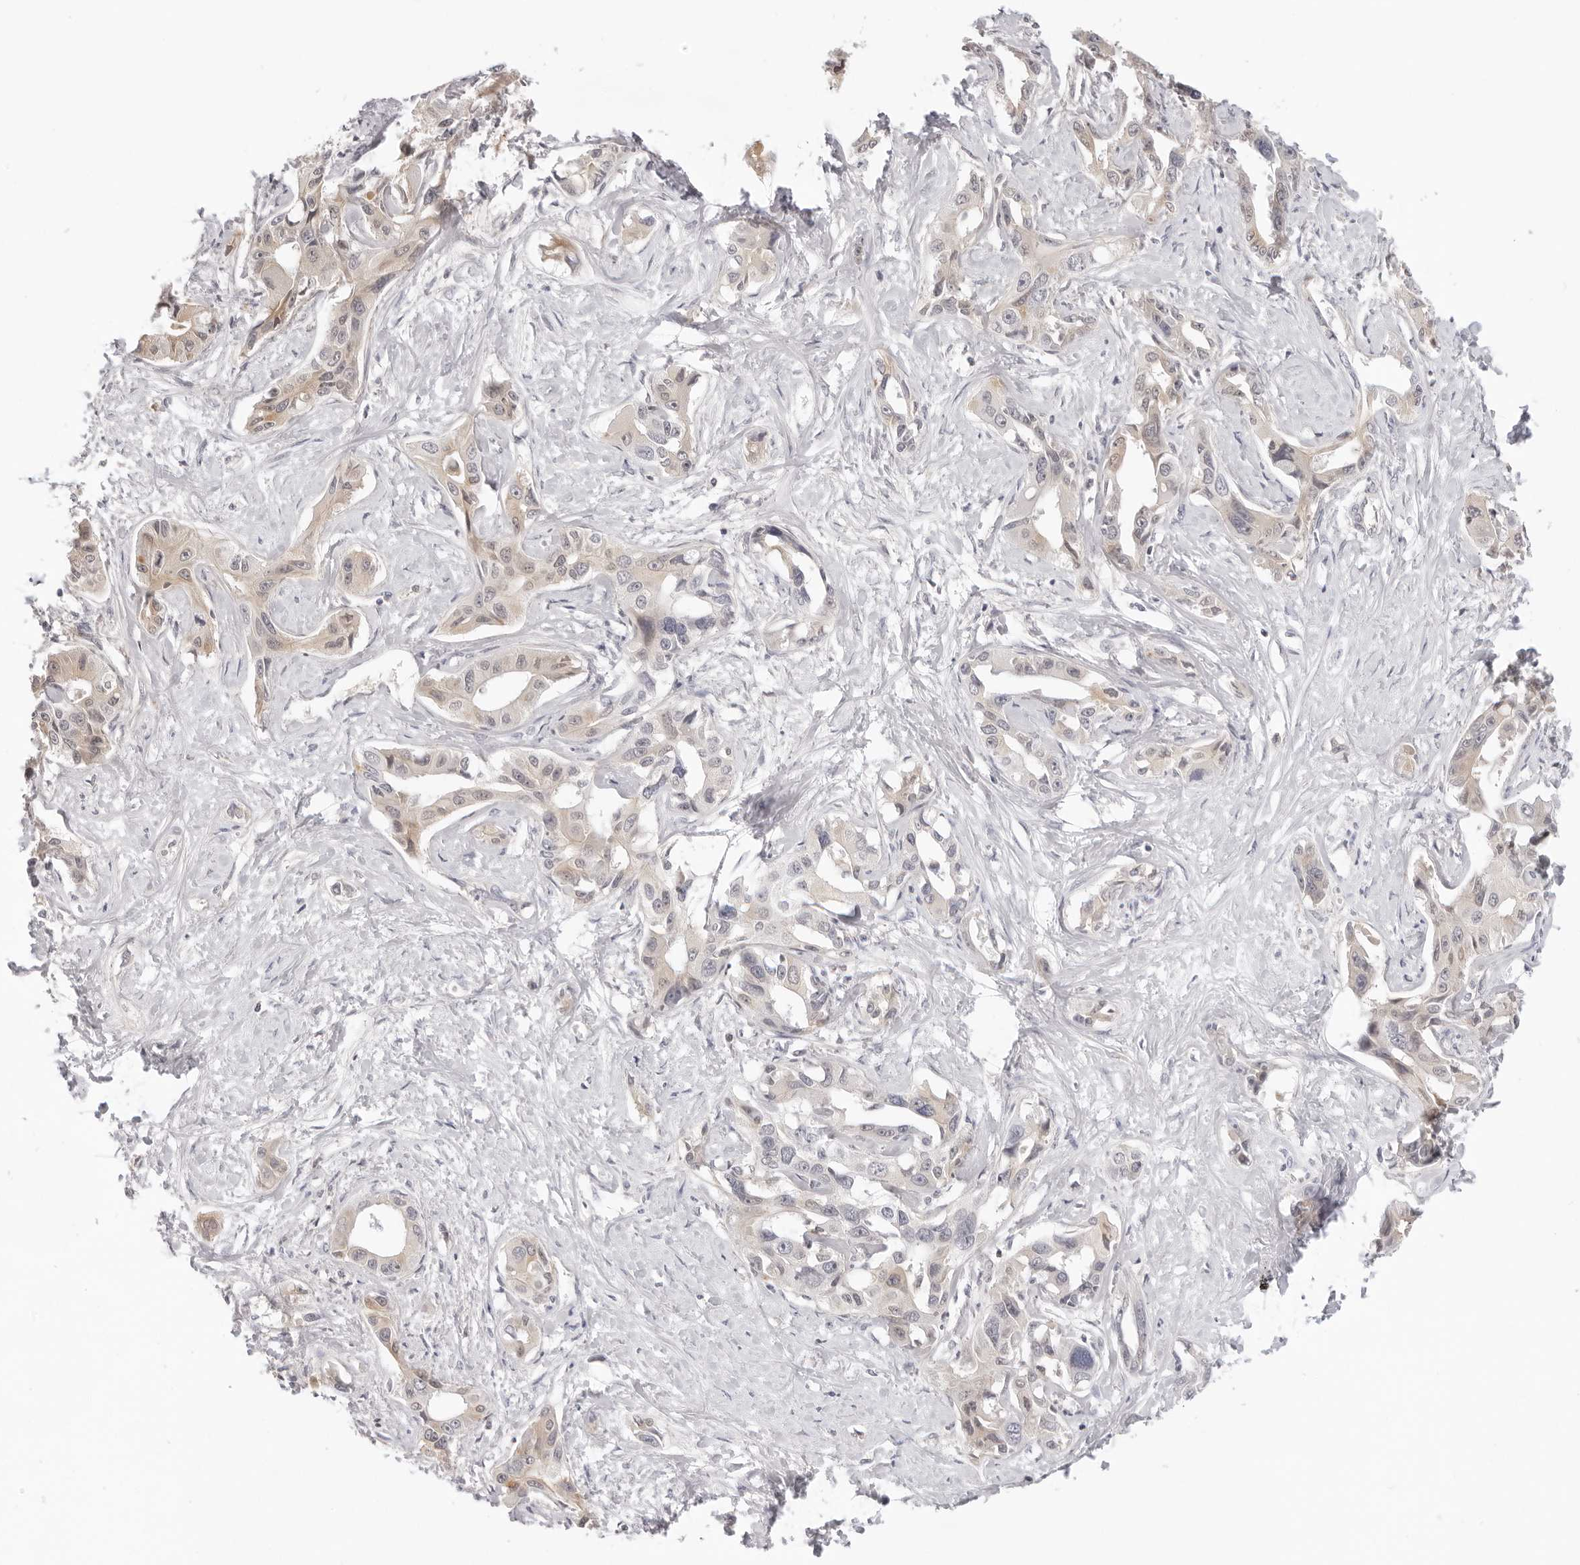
{"staining": {"intensity": "weak", "quantity": "25%-75%", "location": "cytoplasmic/membranous"}, "tissue": "liver cancer", "cell_type": "Tumor cells", "image_type": "cancer", "snomed": [{"axis": "morphology", "description": "Cholangiocarcinoma"}, {"axis": "topography", "description": "Liver"}], "caption": "Weak cytoplasmic/membranous positivity for a protein is identified in about 25%-75% of tumor cells of liver cancer (cholangiocarcinoma) using IHC.", "gene": "STRADB", "patient": {"sex": "male", "age": 59}}